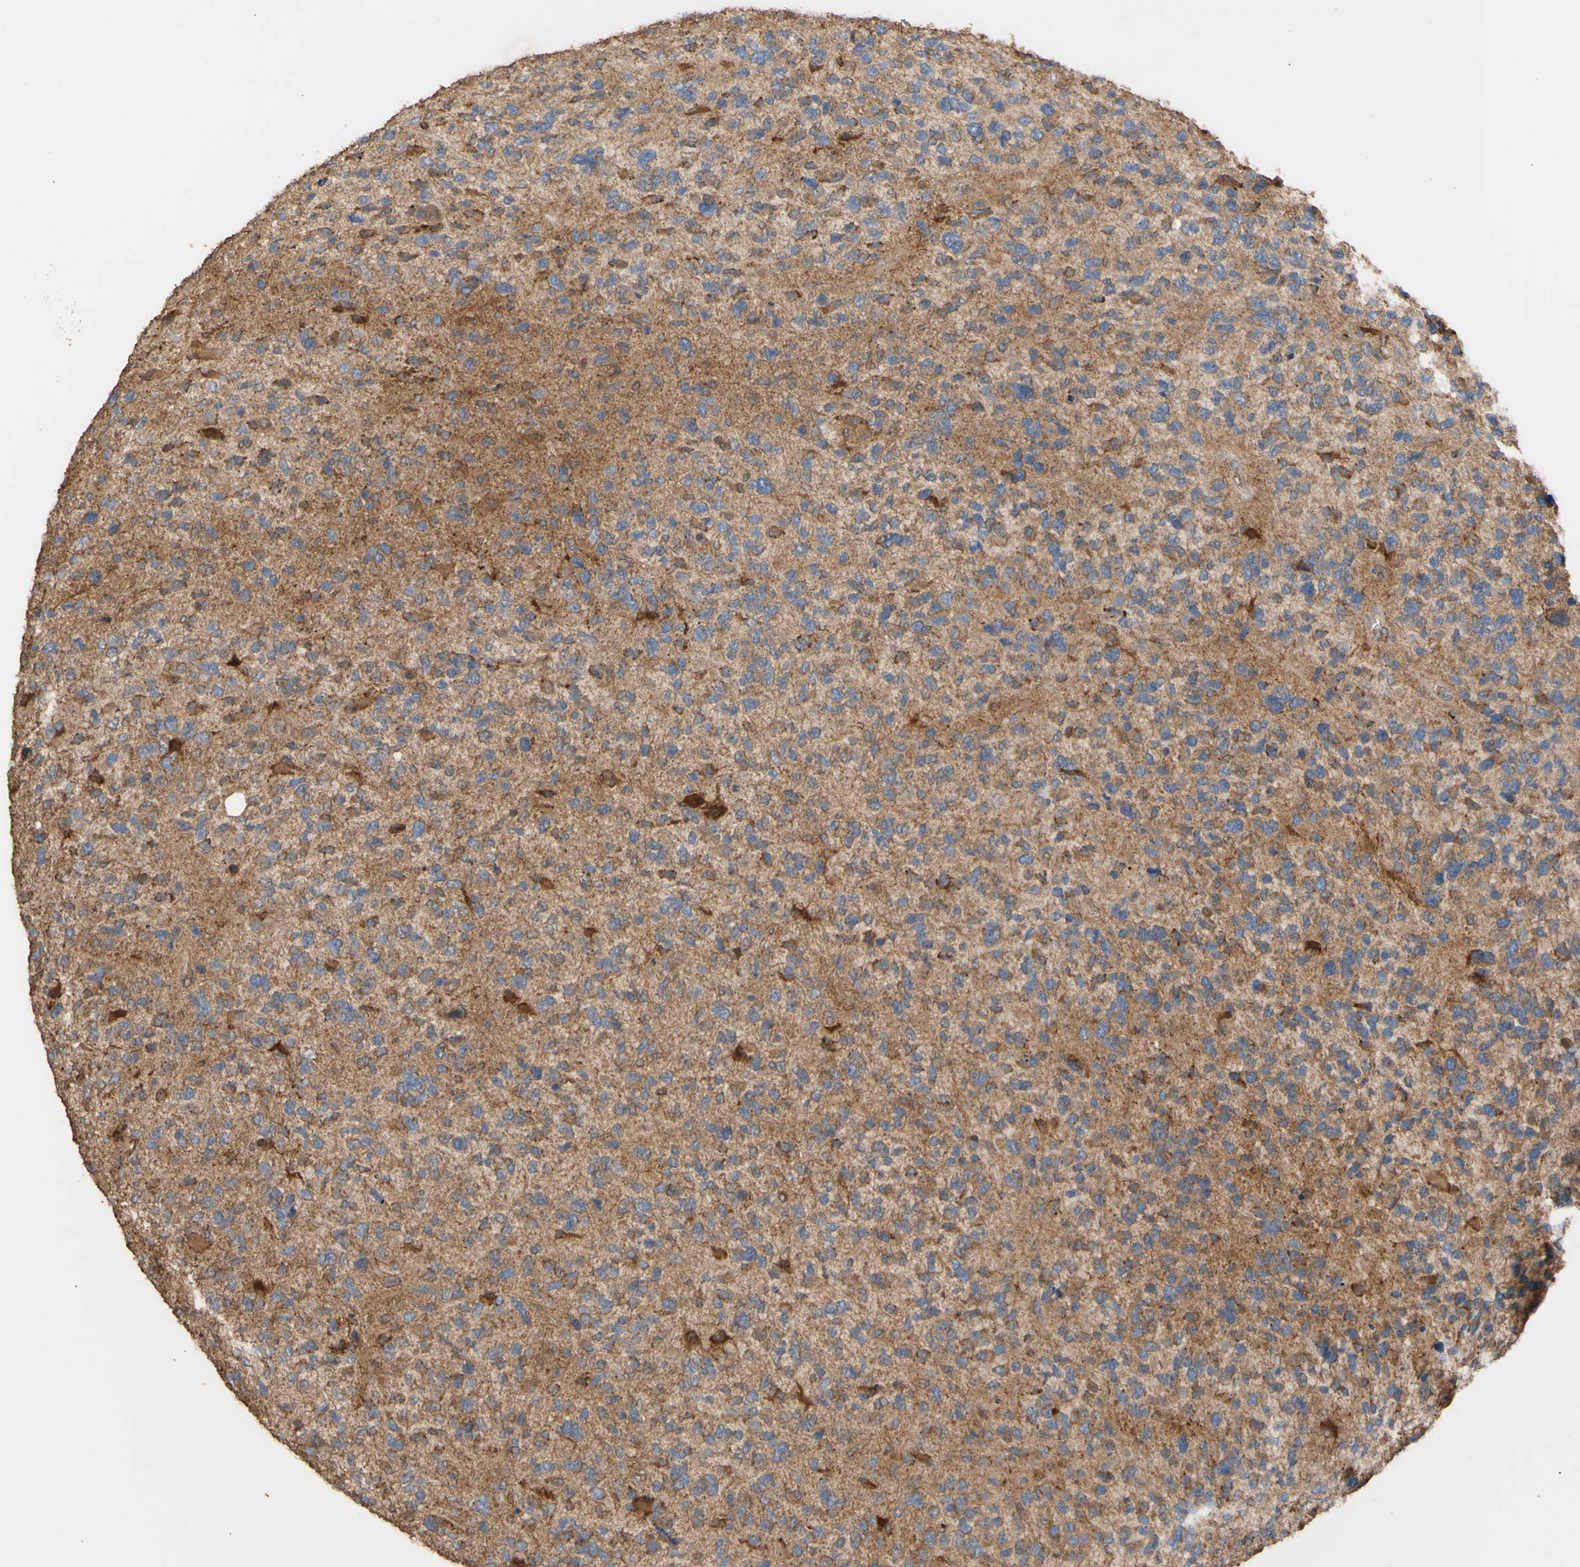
{"staining": {"intensity": "weak", "quantity": ">75%", "location": "cytoplasmic/membranous"}, "tissue": "glioma", "cell_type": "Tumor cells", "image_type": "cancer", "snomed": [{"axis": "morphology", "description": "Glioma, malignant, High grade"}, {"axis": "topography", "description": "Brain"}], "caption": "High-grade glioma (malignant) stained for a protein demonstrates weak cytoplasmic/membranous positivity in tumor cells. (IHC, brightfield microscopy, high magnification).", "gene": "ALDH9A1", "patient": {"sex": "female", "age": 58}}